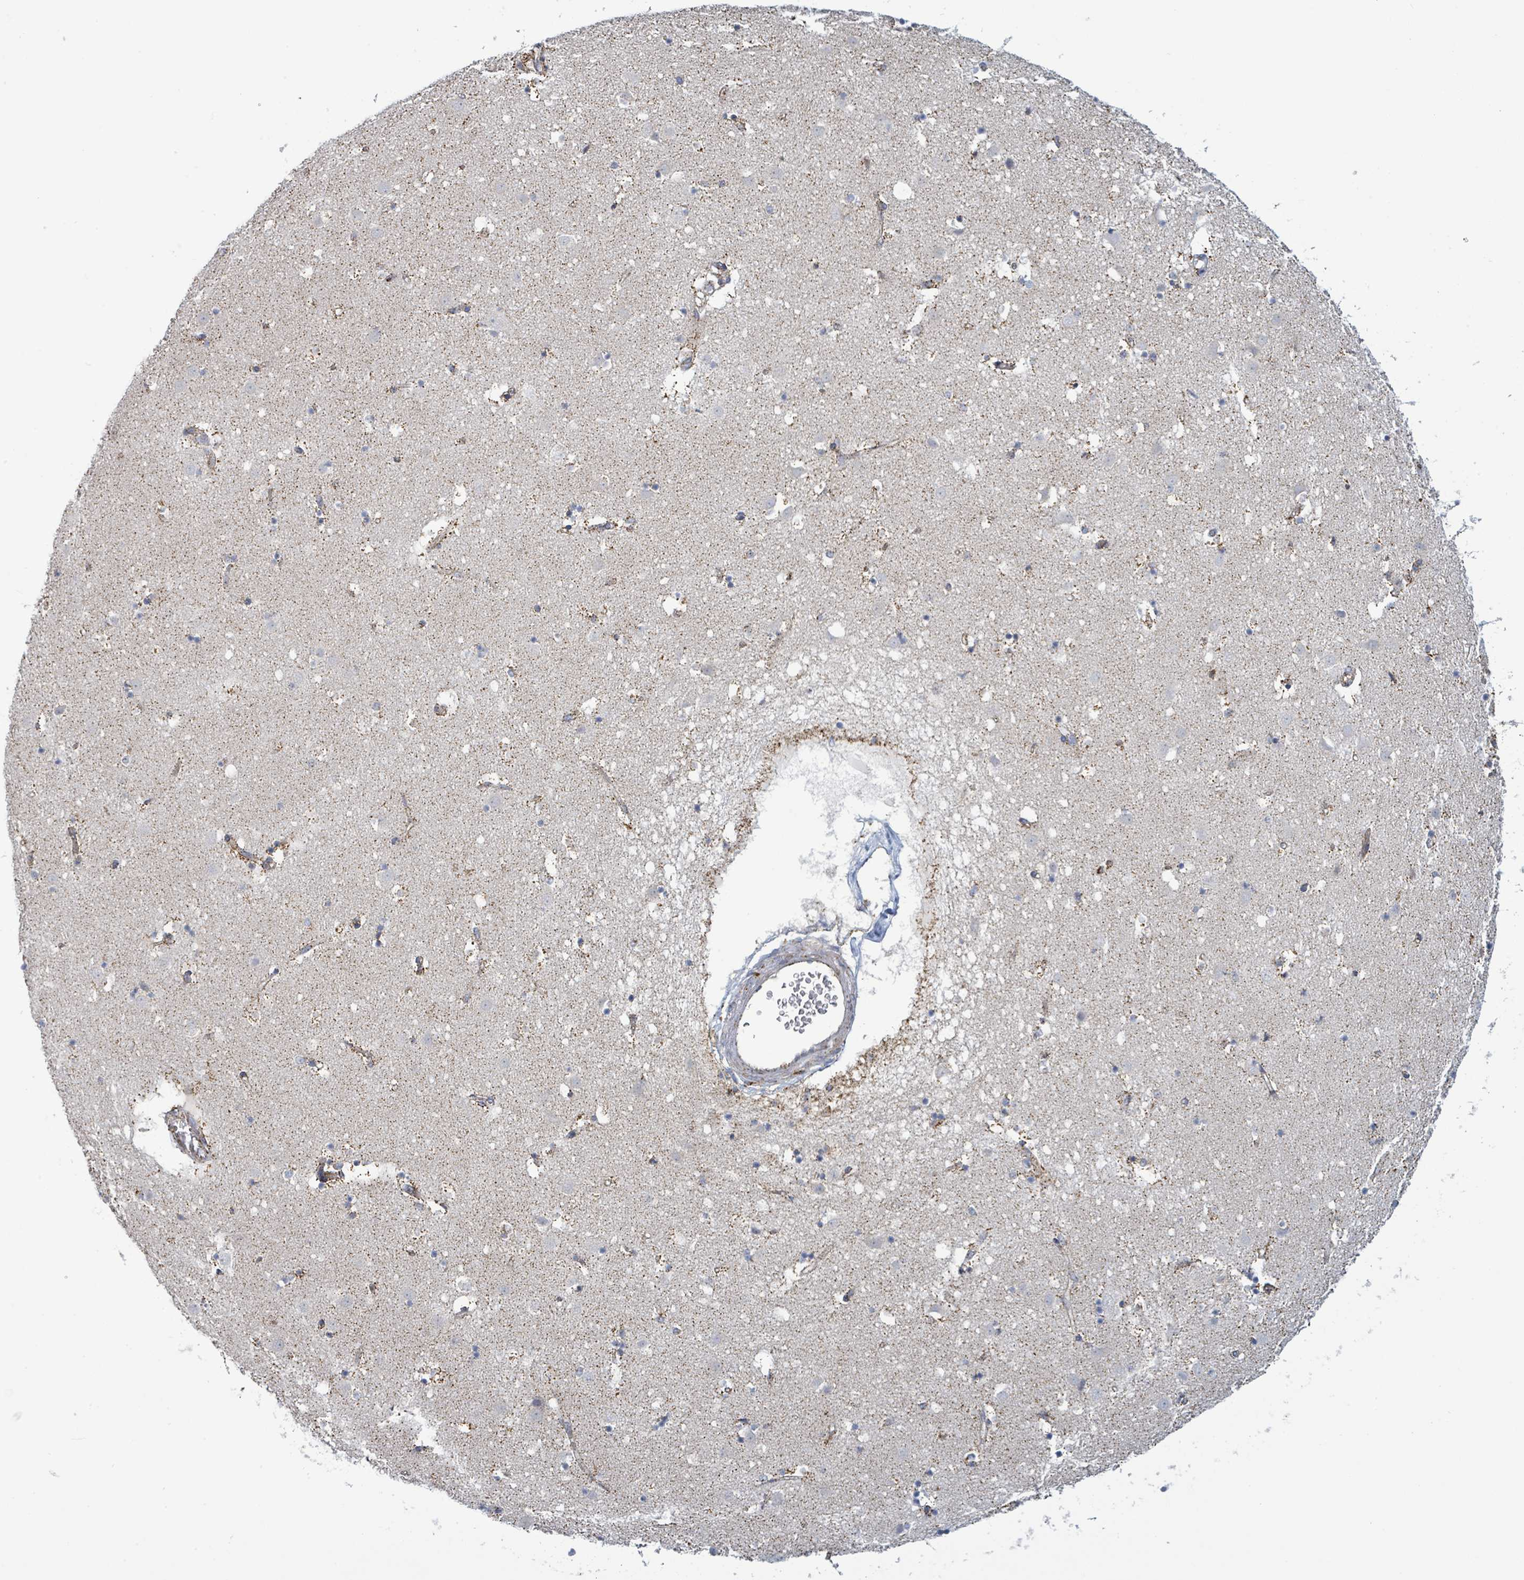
{"staining": {"intensity": "negative", "quantity": "none", "location": "none"}, "tissue": "caudate", "cell_type": "Glial cells", "image_type": "normal", "snomed": [{"axis": "morphology", "description": "Normal tissue, NOS"}, {"axis": "topography", "description": "Lateral ventricle wall"}], "caption": "IHC micrograph of benign human caudate stained for a protein (brown), which shows no staining in glial cells.", "gene": "SUCLG2", "patient": {"sex": "male", "age": 58}}